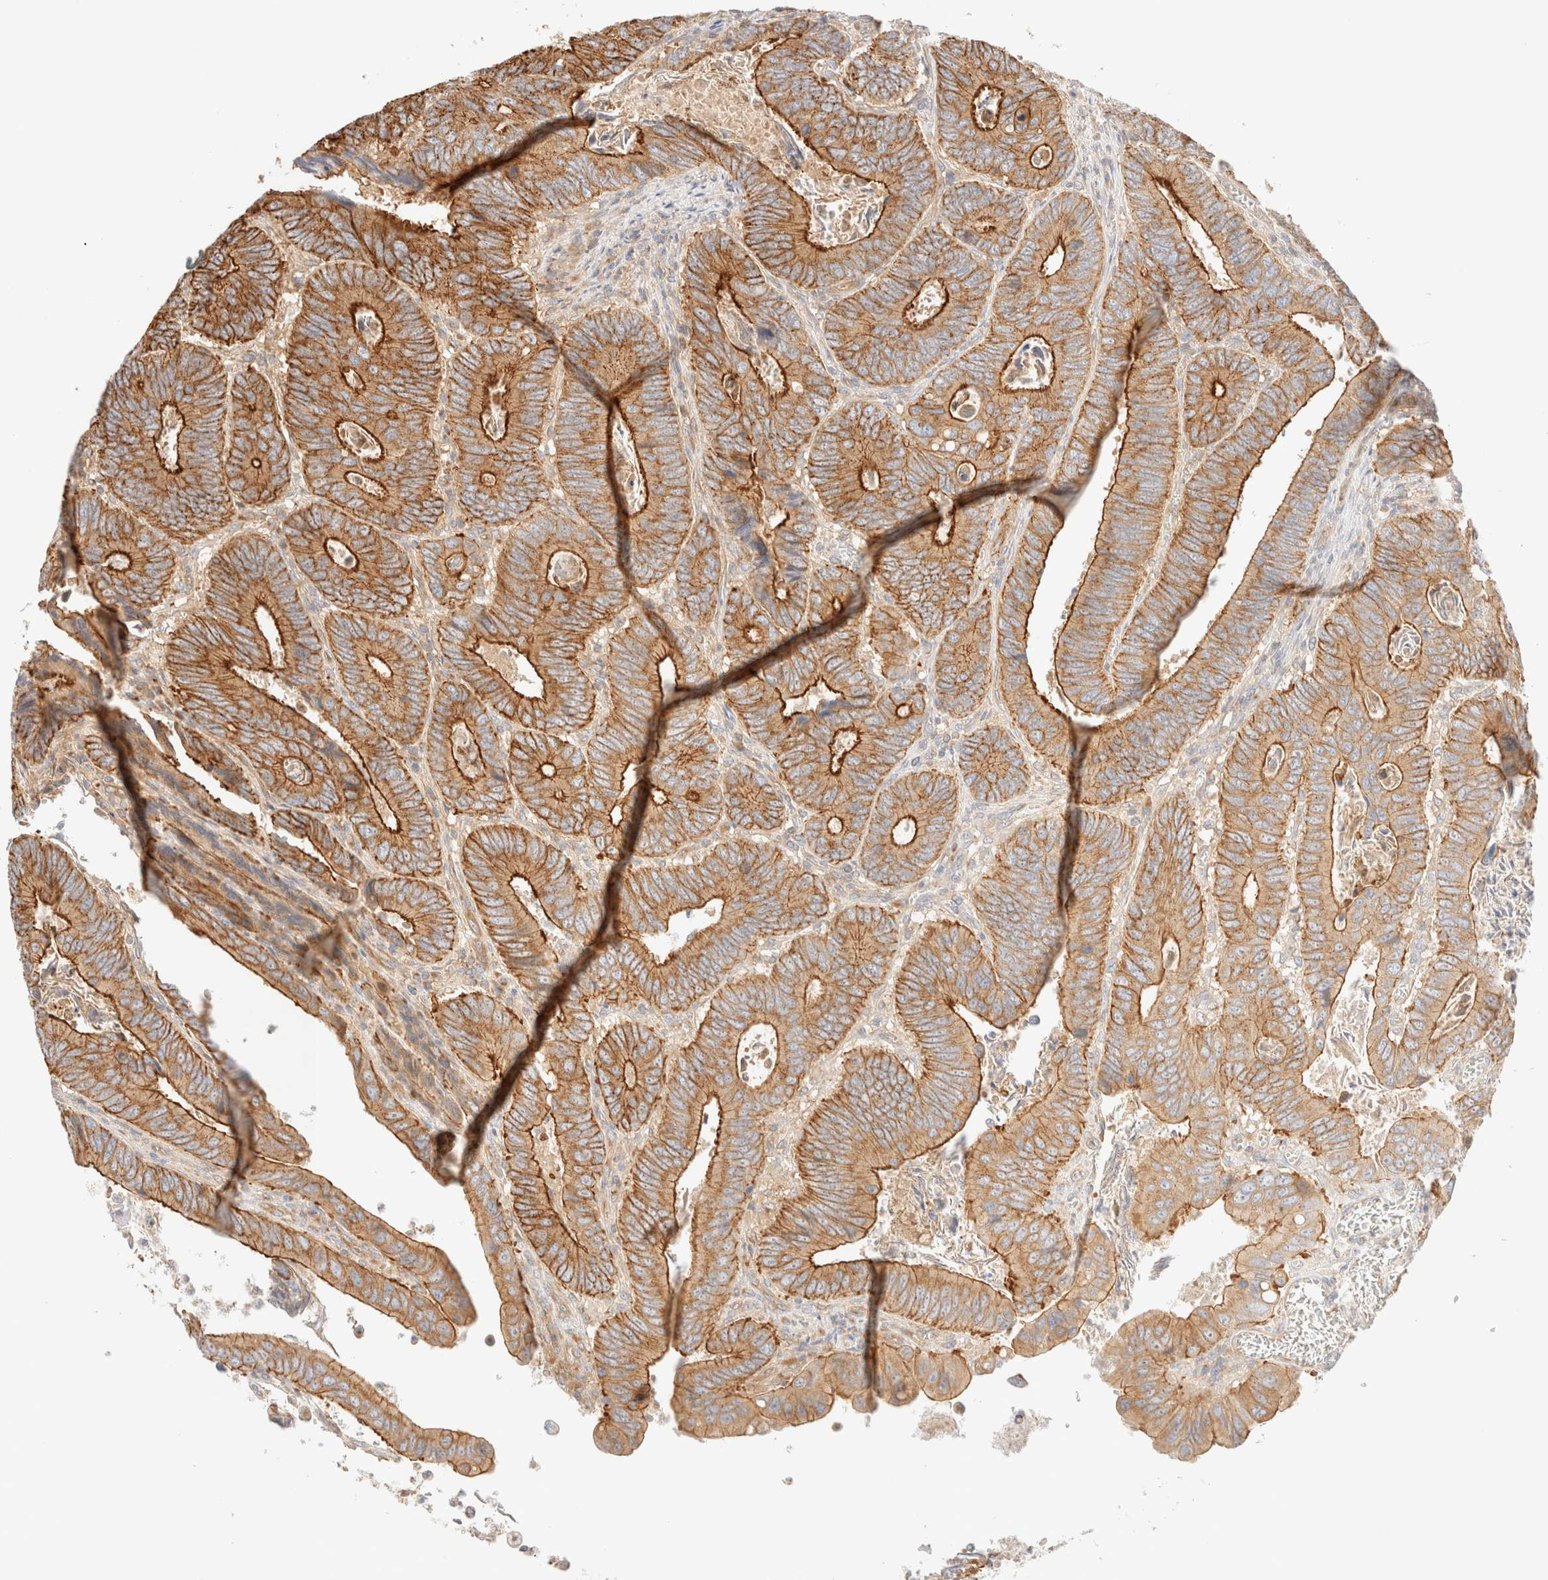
{"staining": {"intensity": "moderate", "quantity": ">75%", "location": "cytoplasmic/membranous"}, "tissue": "colorectal cancer", "cell_type": "Tumor cells", "image_type": "cancer", "snomed": [{"axis": "morphology", "description": "Adenocarcinoma, NOS"}, {"axis": "topography", "description": "Colon"}], "caption": "DAB (3,3'-diaminobenzidine) immunohistochemical staining of adenocarcinoma (colorectal) reveals moderate cytoplasmic/membranous protein positivity in approximately >75% of tumor cells.", "gene": "MYO10", "patient": {"sex": "male", "age": 72}}